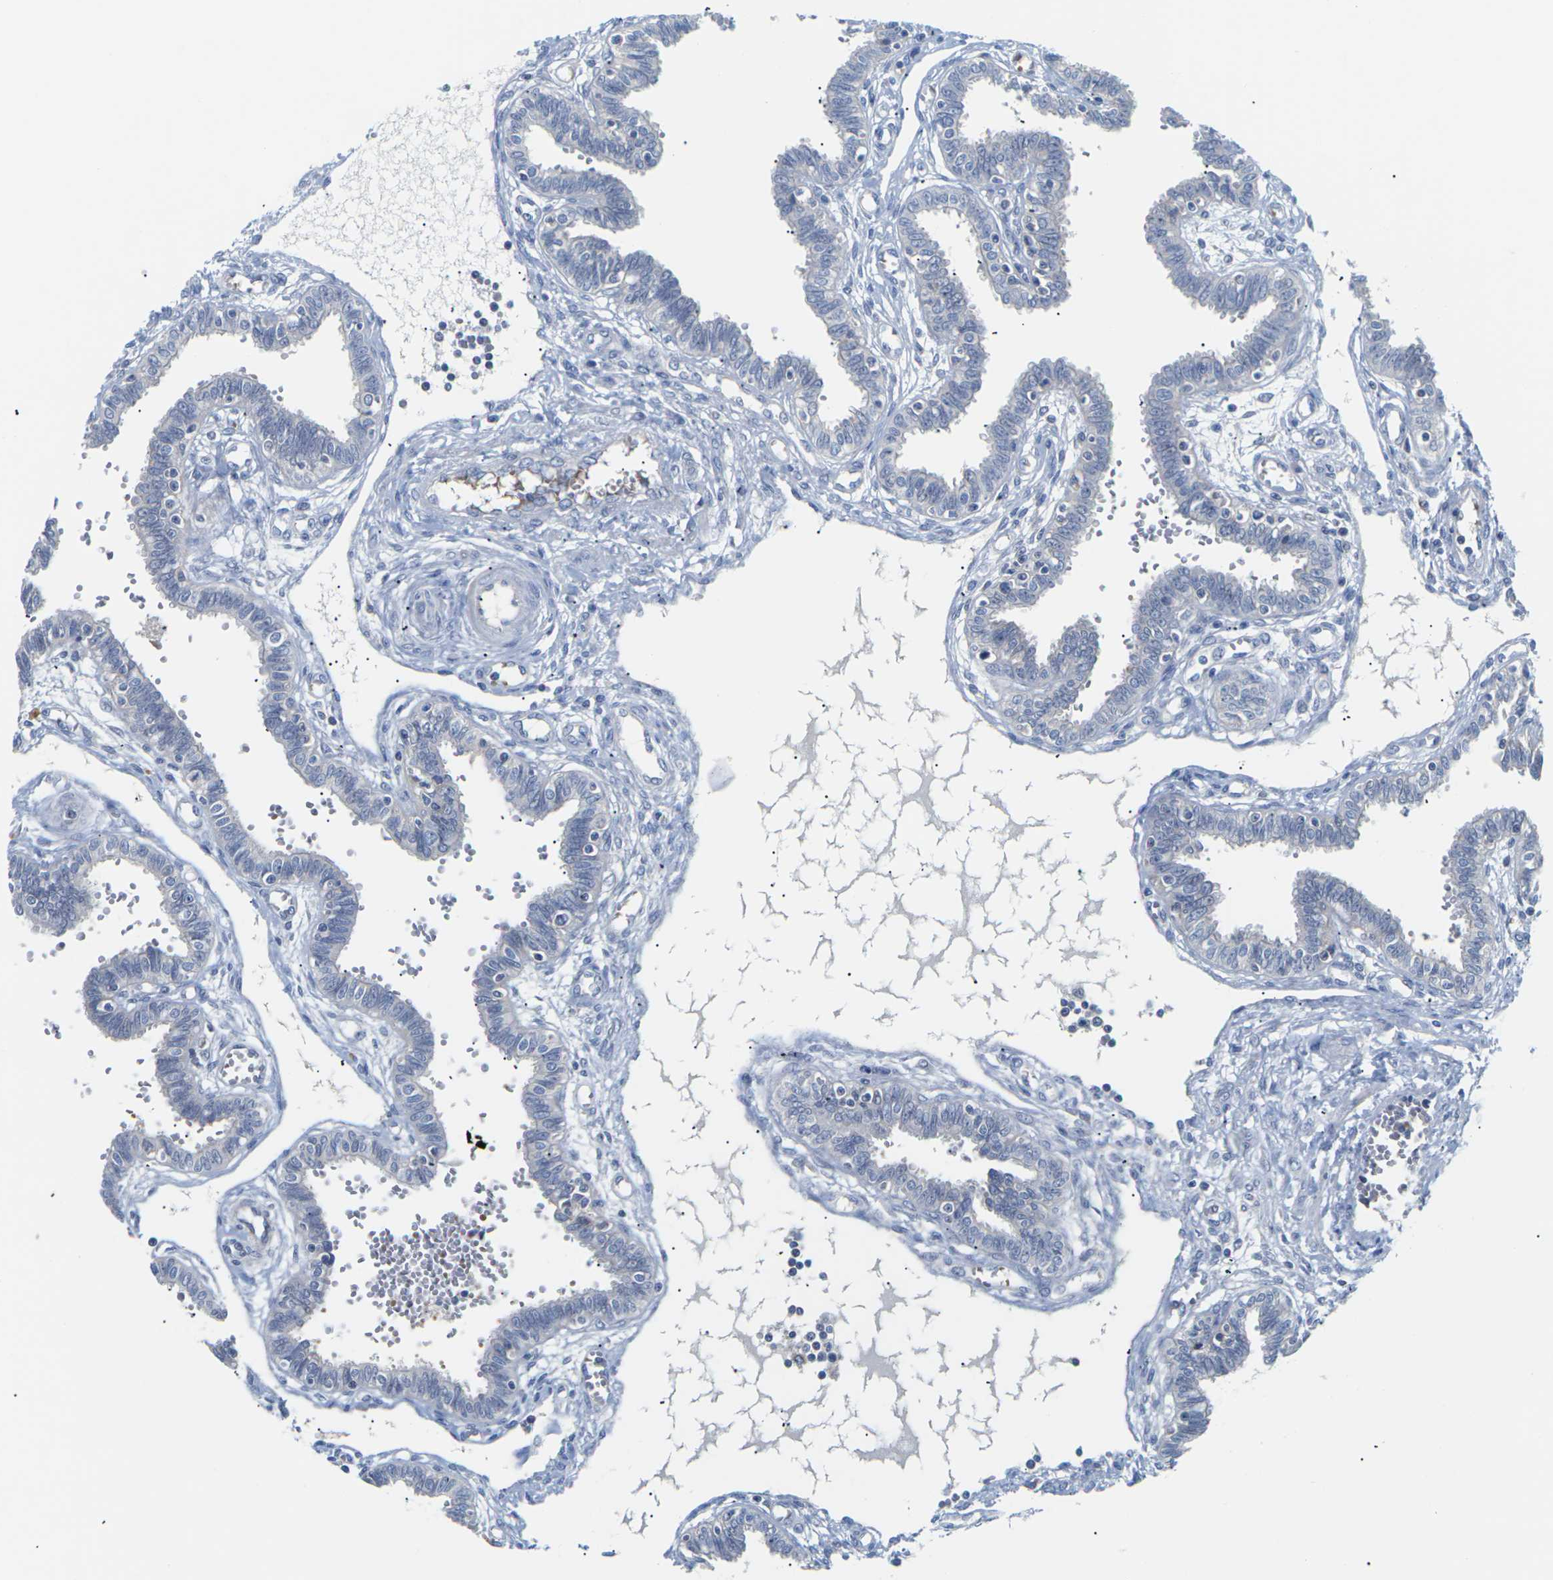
{"staining": {"intensity": "negative", "quantity": "none", "location": "none"}, "tissue": "fallopian tube", "cell_type": "Glandular cells", "image_type": "normal", "snomed": [{"axis": "morphology", "description": "Normal tissue, NOS"}, {"axis": "topography", "description": "Fallopian tube"}], "caption": "An image of fallopian tube stained for a protein demonstrates no brown staining in glandular cells. (Immunohistochemistry (ihc), brightfield microscopy, high magnification).", "gene": "TMCO4", "patient": {"sex": "female", "age": 32}}